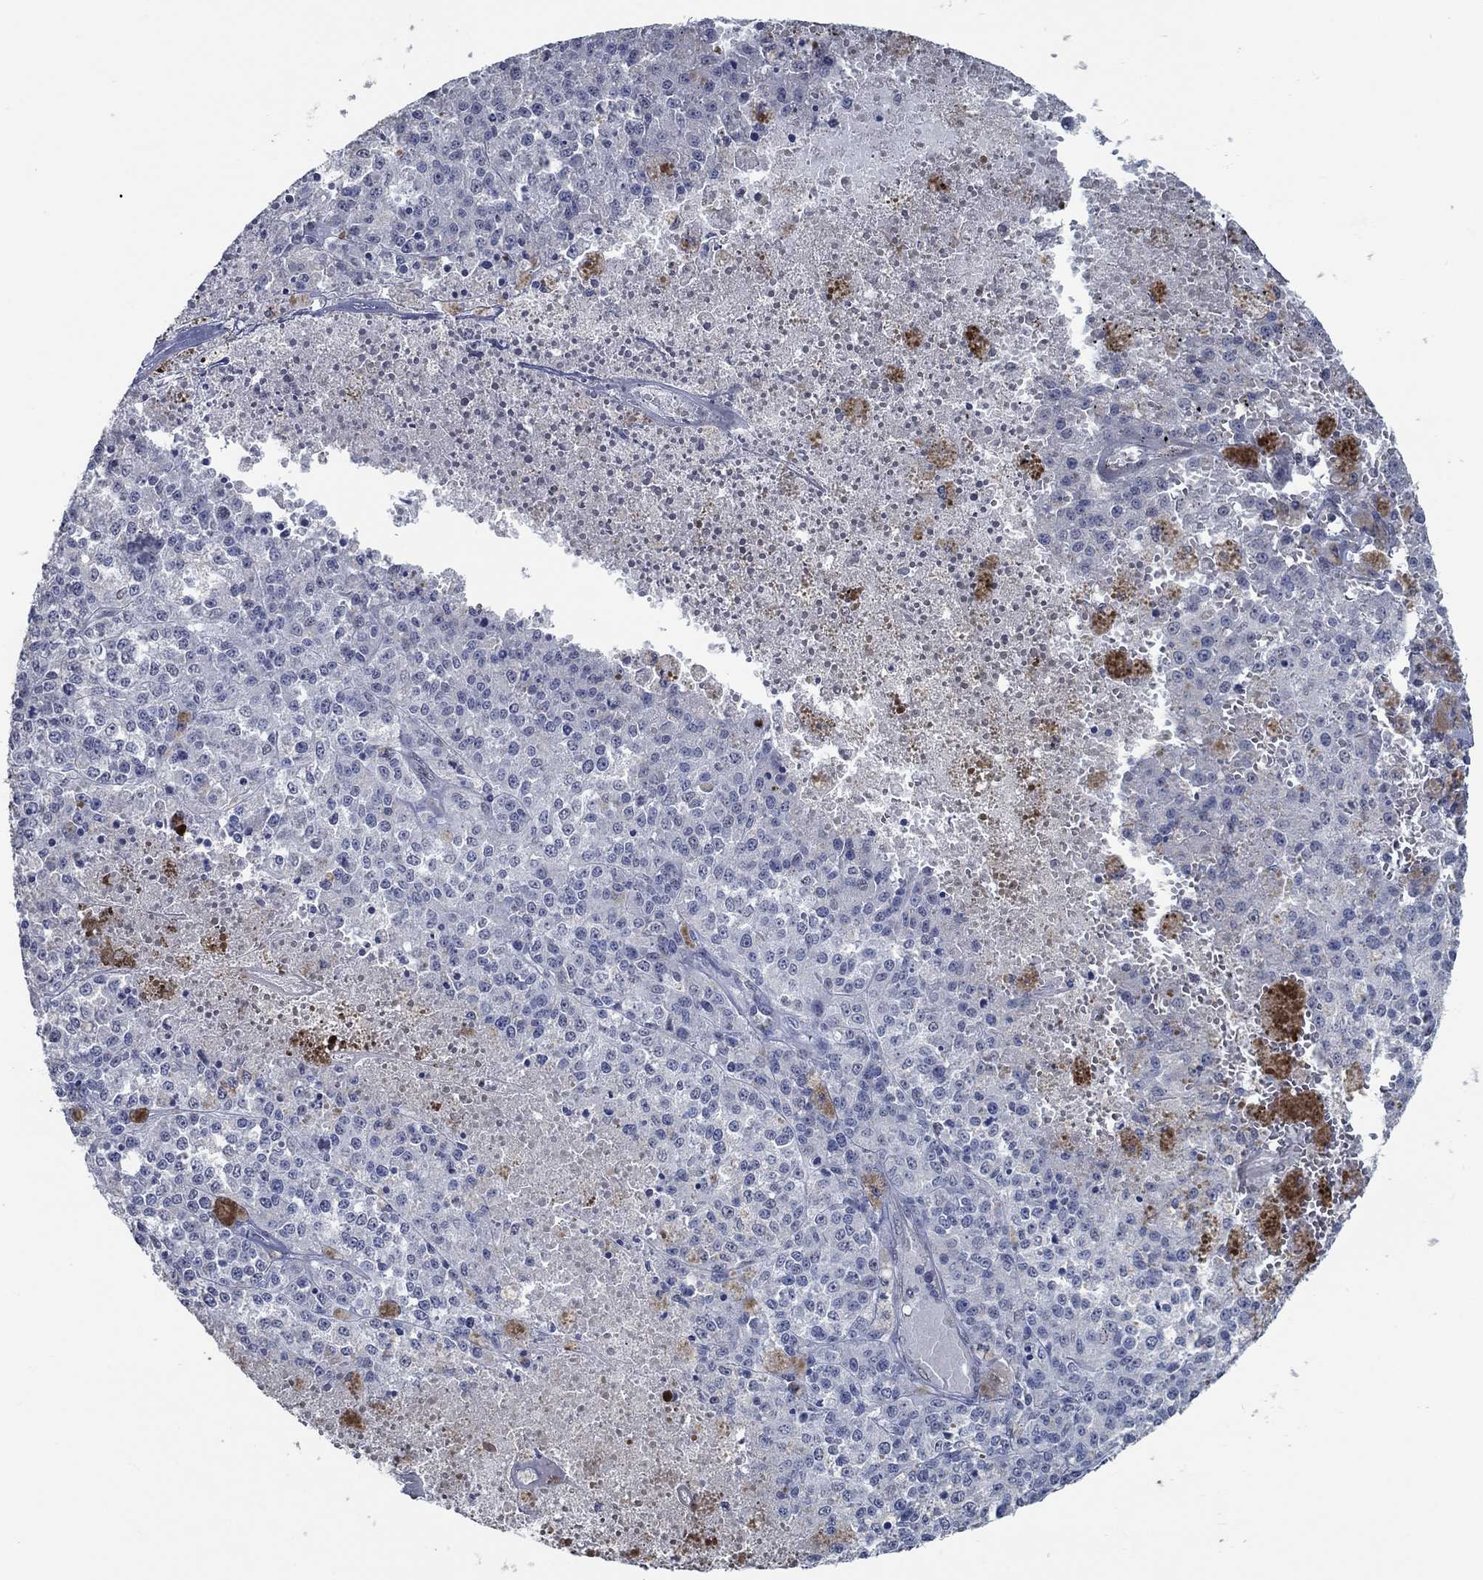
{"staining": {"intensity": "negative", "quantity": "none", "location": "none"}, "tissue": "melanoma", "cell_type": "Tumor cells", "image_type": "cancer", "snomed": [{"axis": "morphology", "description": "Malignant melanoma, Metastatic site"}, {"axis": "topography", "description": "Lymph node"}], "caption": "A high-resolution micrograph shows immunohistochemistry (IHC) staining of melanoma, which shows no significant staining in tumor cells. (Stains: DAB immunohistochemistry (IHC) with hematoxylin counter stain, Microscopy: brightfield microscopy at high magnification).", "gene": "OBSCN", "patient": {"sex": "female", "age": 64}}